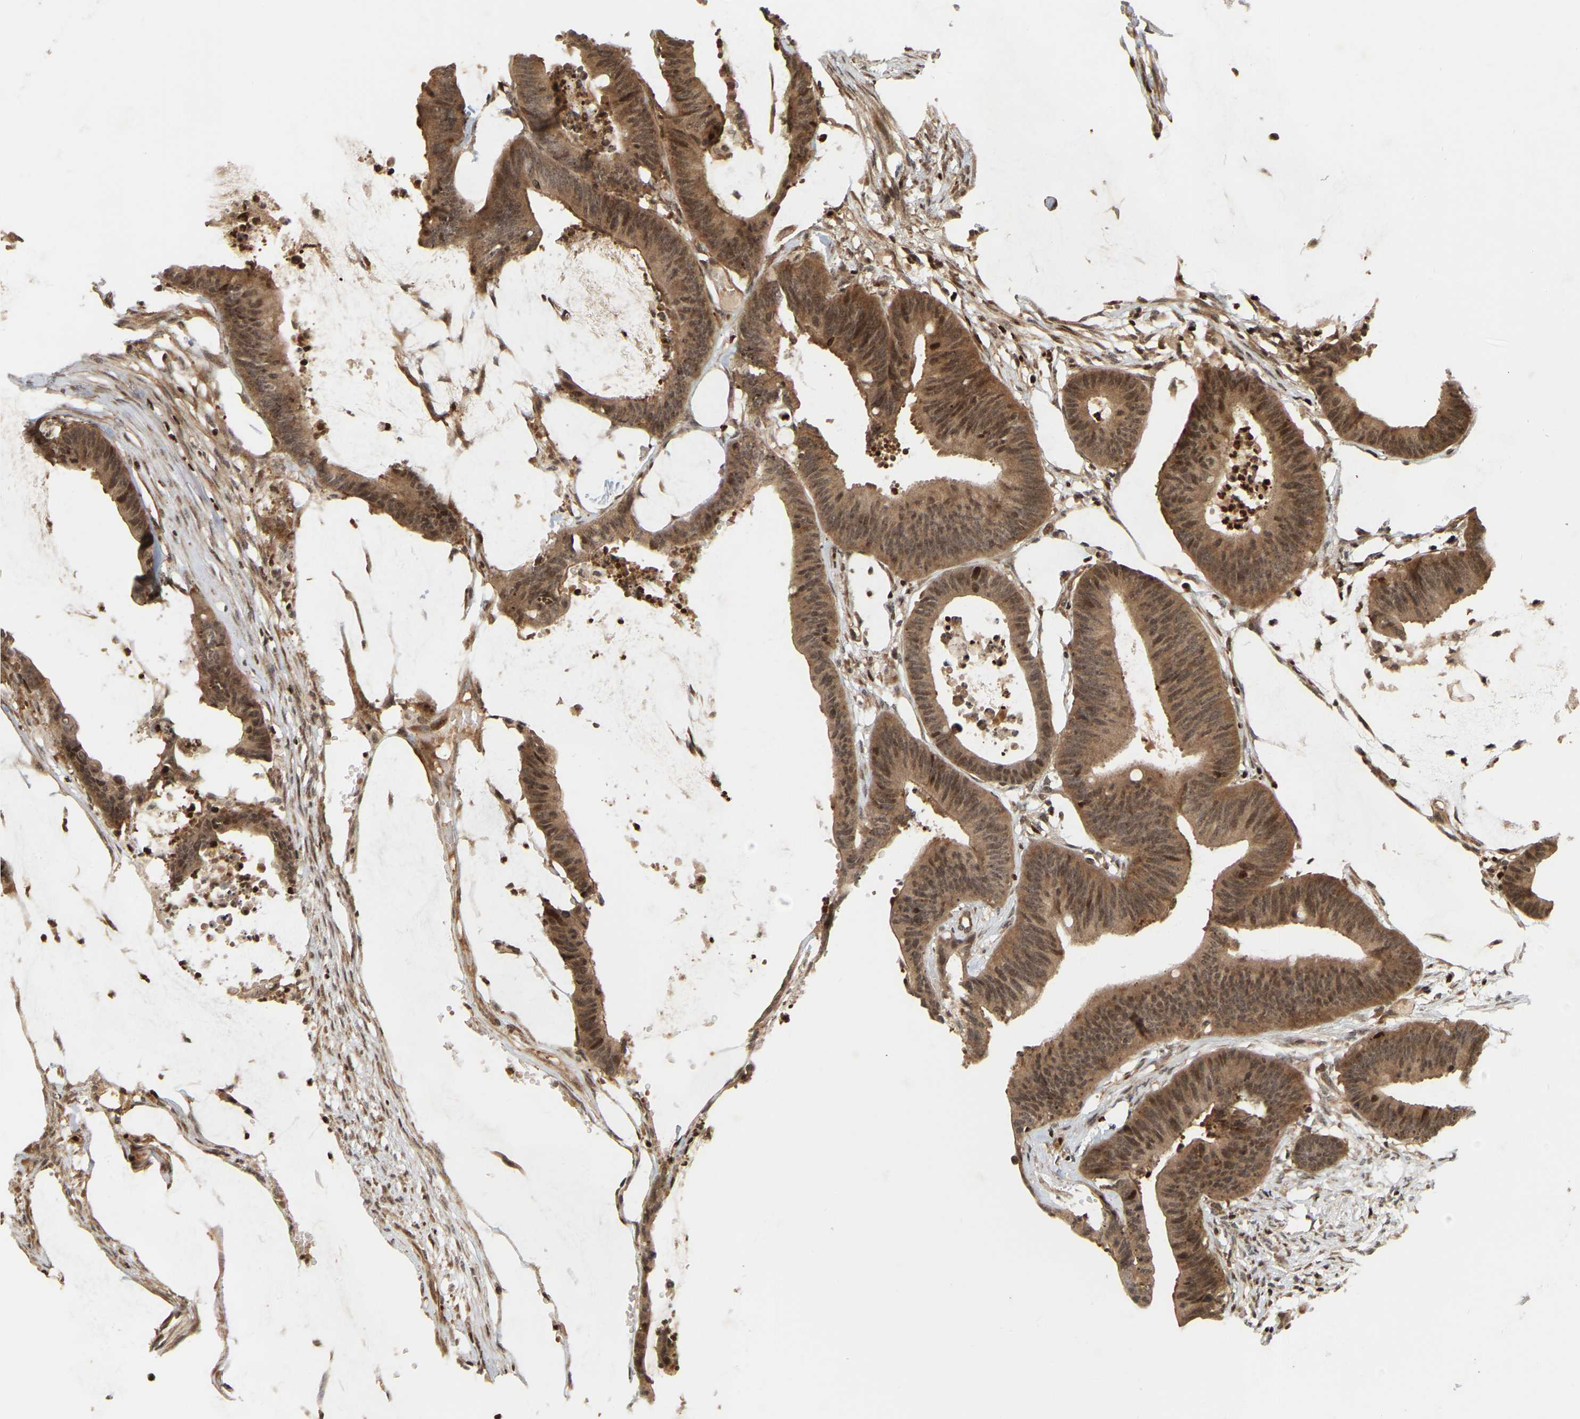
{"staining": {"intensity": "moderate", "quantity": ">75%", "location": "cytoplasmic/membranous,nuclear"}, "tissue": "colorectal cancer", "cell_type": "Tumor cells", "image_type": "cancer", "snomed": [{"axis": "morphology", "description": "Adenocarcinoma, NOS"}, {"axis": "topography", "description": "Rectum"}], "caption": "Colorectal cancer tissue demonstrates moderate cytoplasmic/membranous and nuclear staining in approximately >75% of tumor cells", "gene": "NFE2L2", "patient": {"sex": "female", "age": 66}}